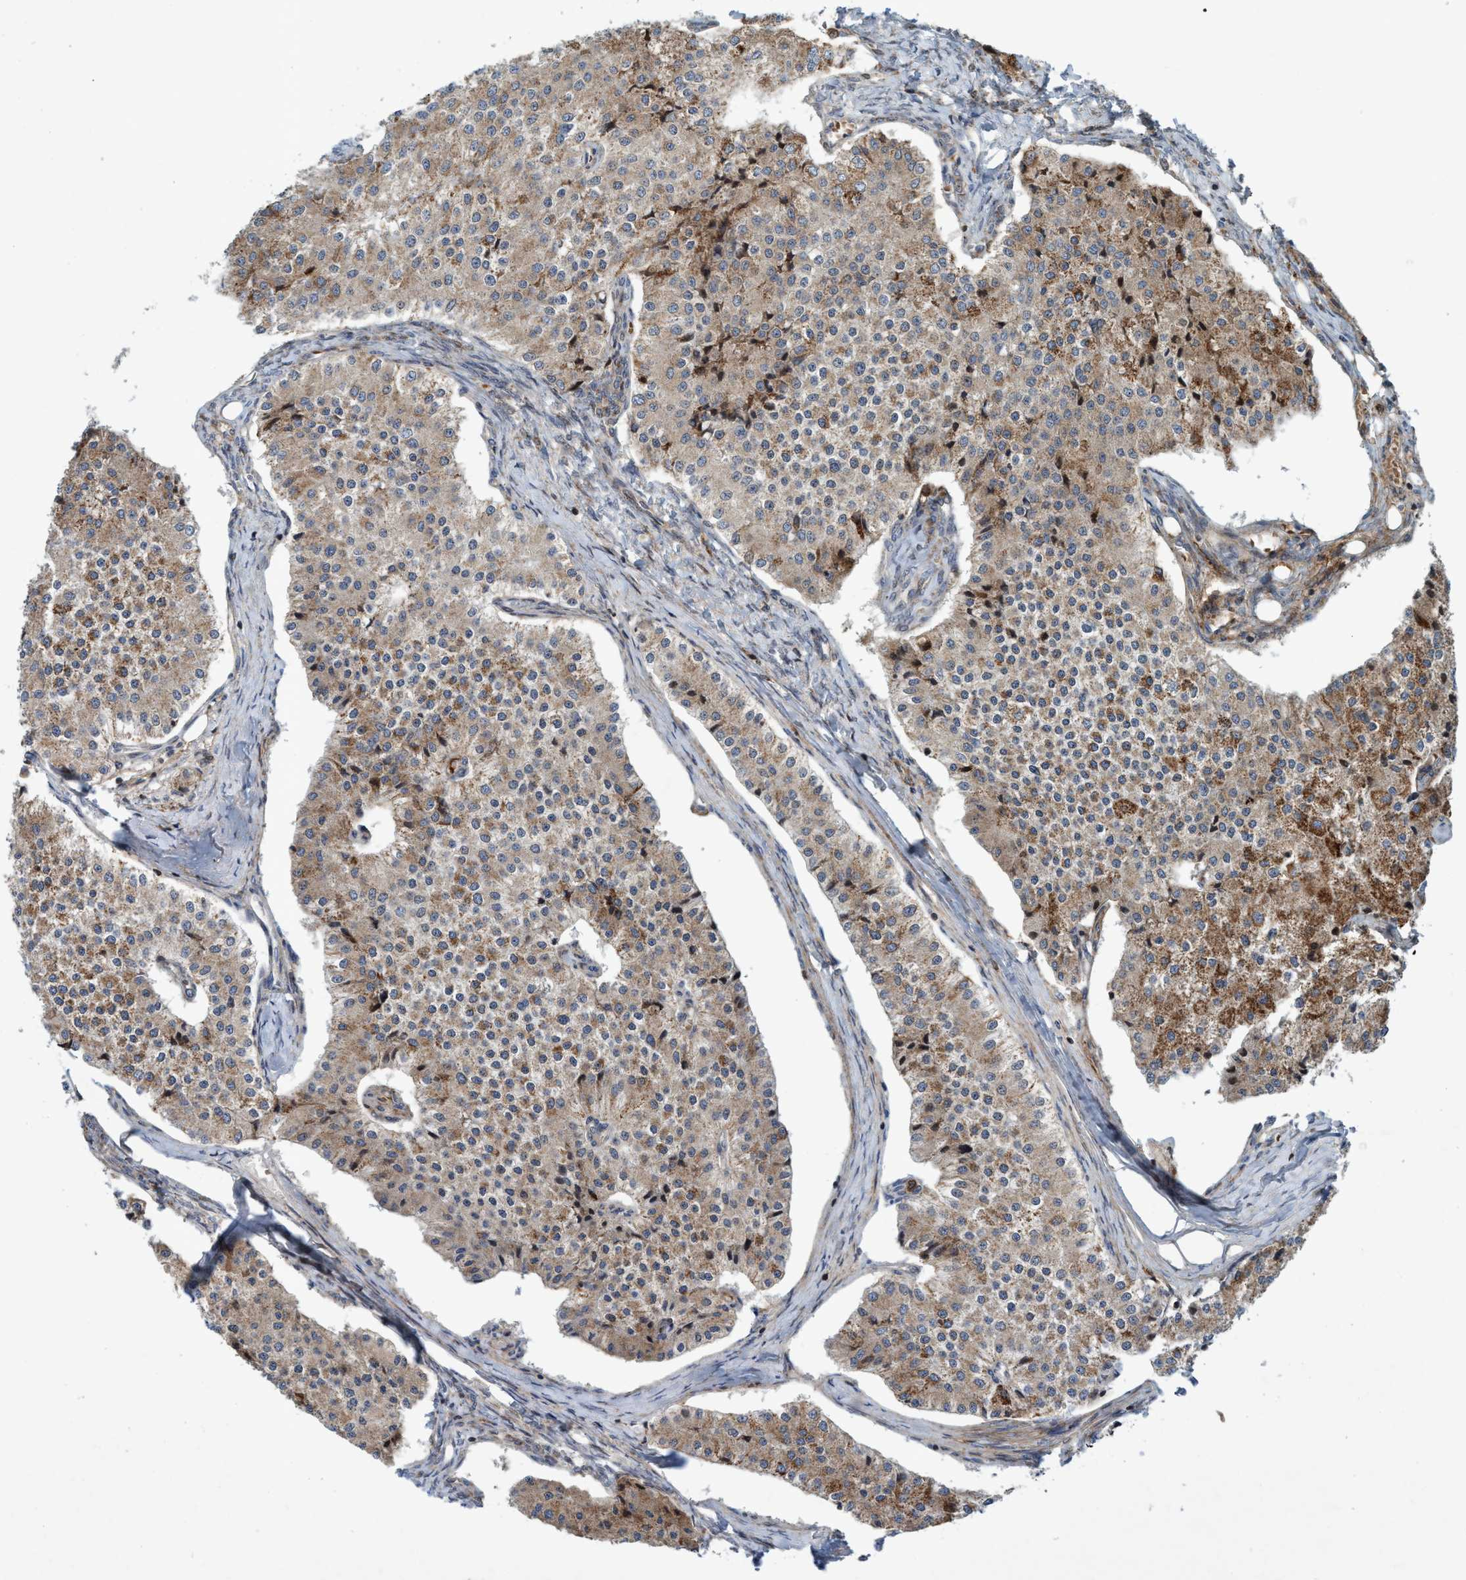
{"staining": {"intensity": "weak", "quantity": "<25%", "location": "cytoplasmic/membranous"}, "tissue": "carcinoid", "cell_type": "Tumor cells", "image_type": "cancer", "snomed": [{"axis": "morphology", "description": "Carcinoid, malignant, NOS"}, {"axis": "topography", "description": "Colon"}], "caption": "Immunohistochemistry photomicrograph of human malignant carcinoid stained for a protein (brown), which reveals no positivity in tumor cells.", "gene": "SLC16A3", "patient": {"sex": "female", "age": 52}}